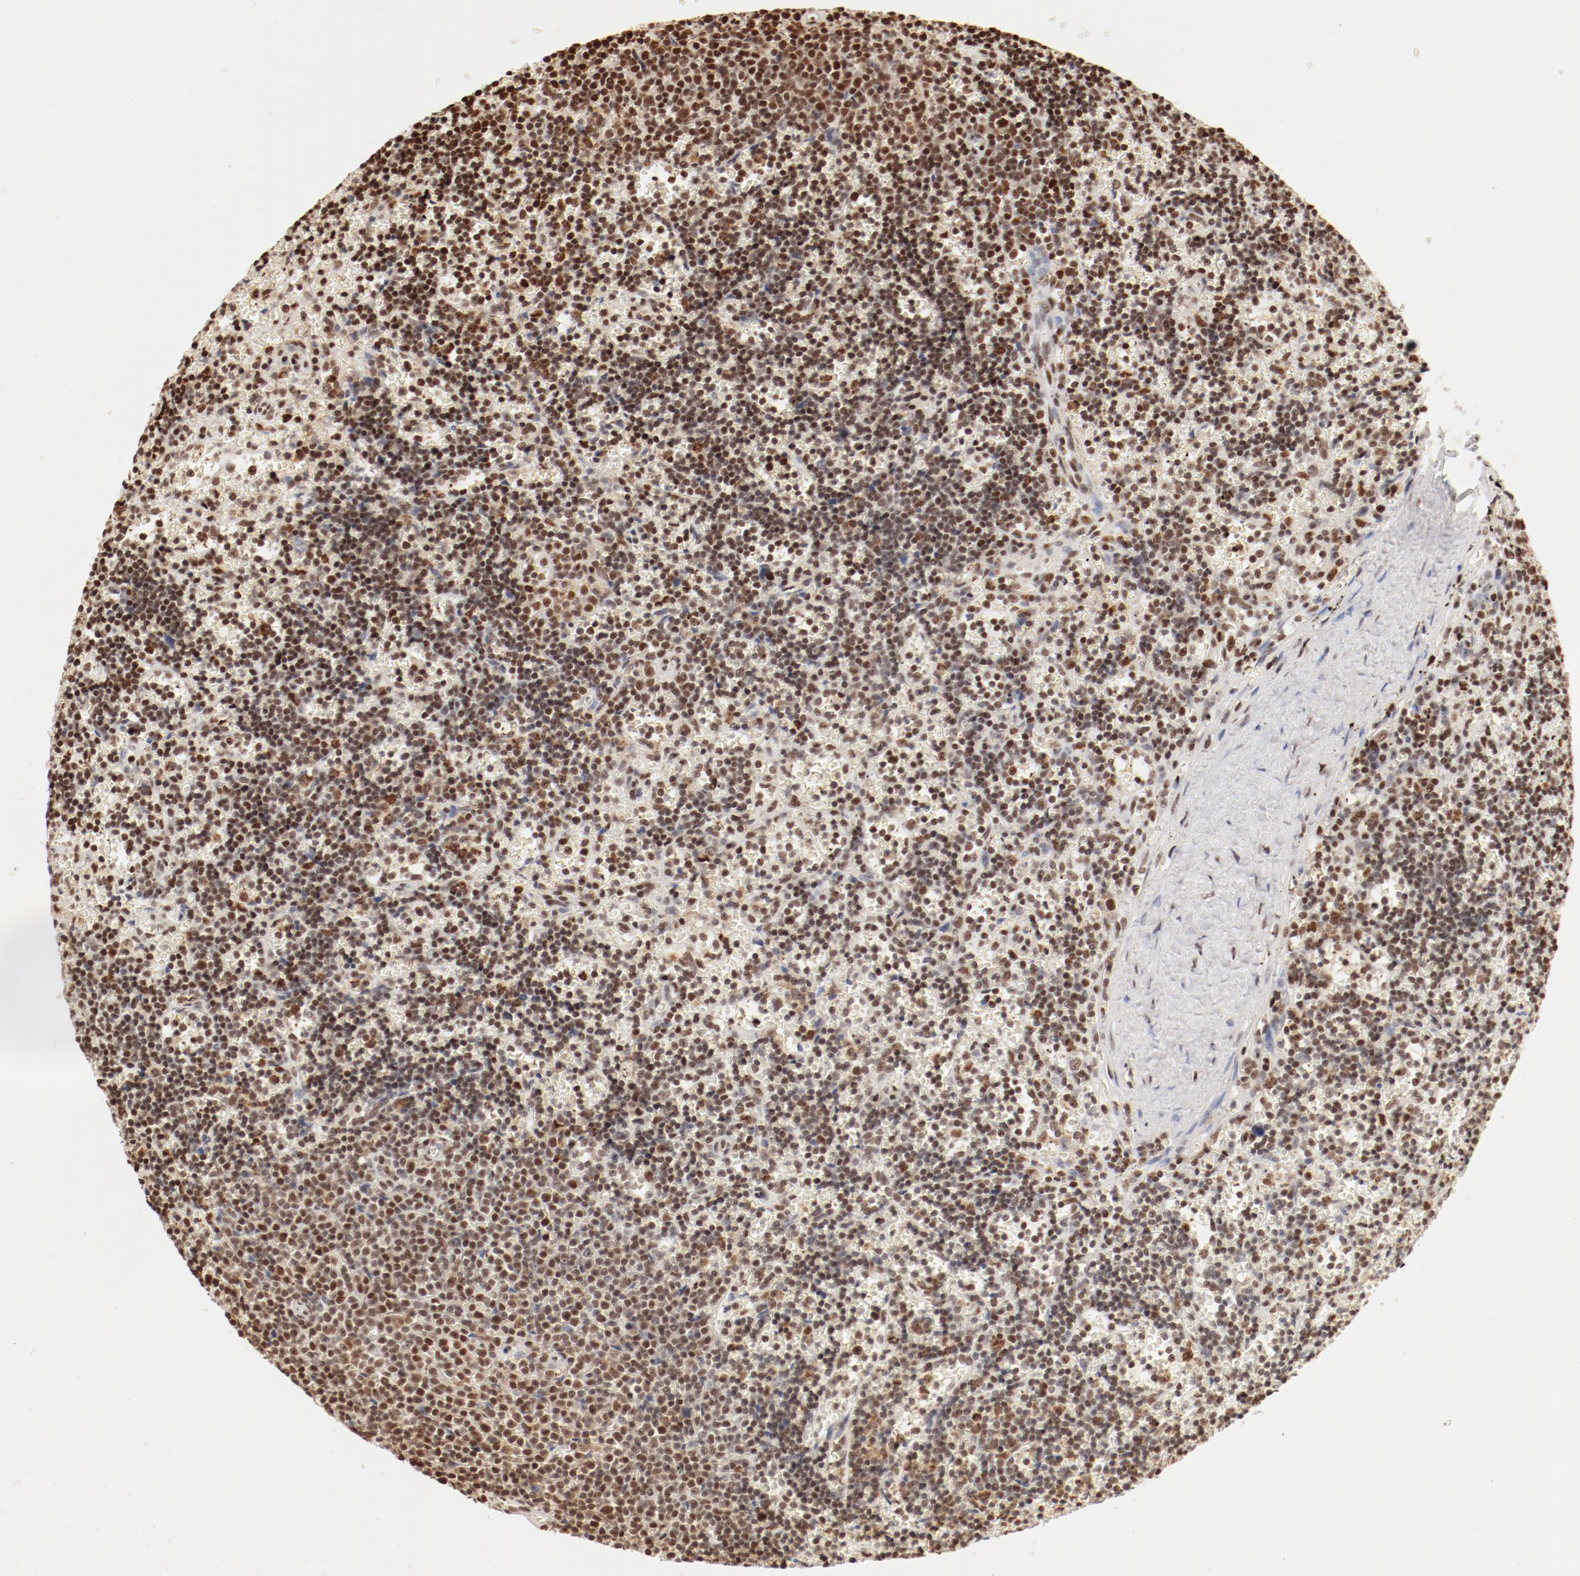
{"staining": {"intensity": "strong", "quantity": ">75%", "location": "cytoplasmic/membranous,nuclear"}, "tissue": "lymphoma", "cell_type": "Tumor cells", "image_type": "cancer", "snomed": [{"axis": "morphology", "description": "Malignant lymphoma, non-Hodgkin's type, Low grade"}, {"axis": "topography", "description": "Spleen"}], "caption": "A high-resolution photomicrograph shows immunohistochemistry (IHC) staining of low-grade malignant lymphoma, non-Hodgkin's type, which reveals strong cytoplasmic/membranous and nuclear expression in approximately >75% of tumor cells.", "gene": "FAM50A", "patient": {"sex": "male", "age": 60}}